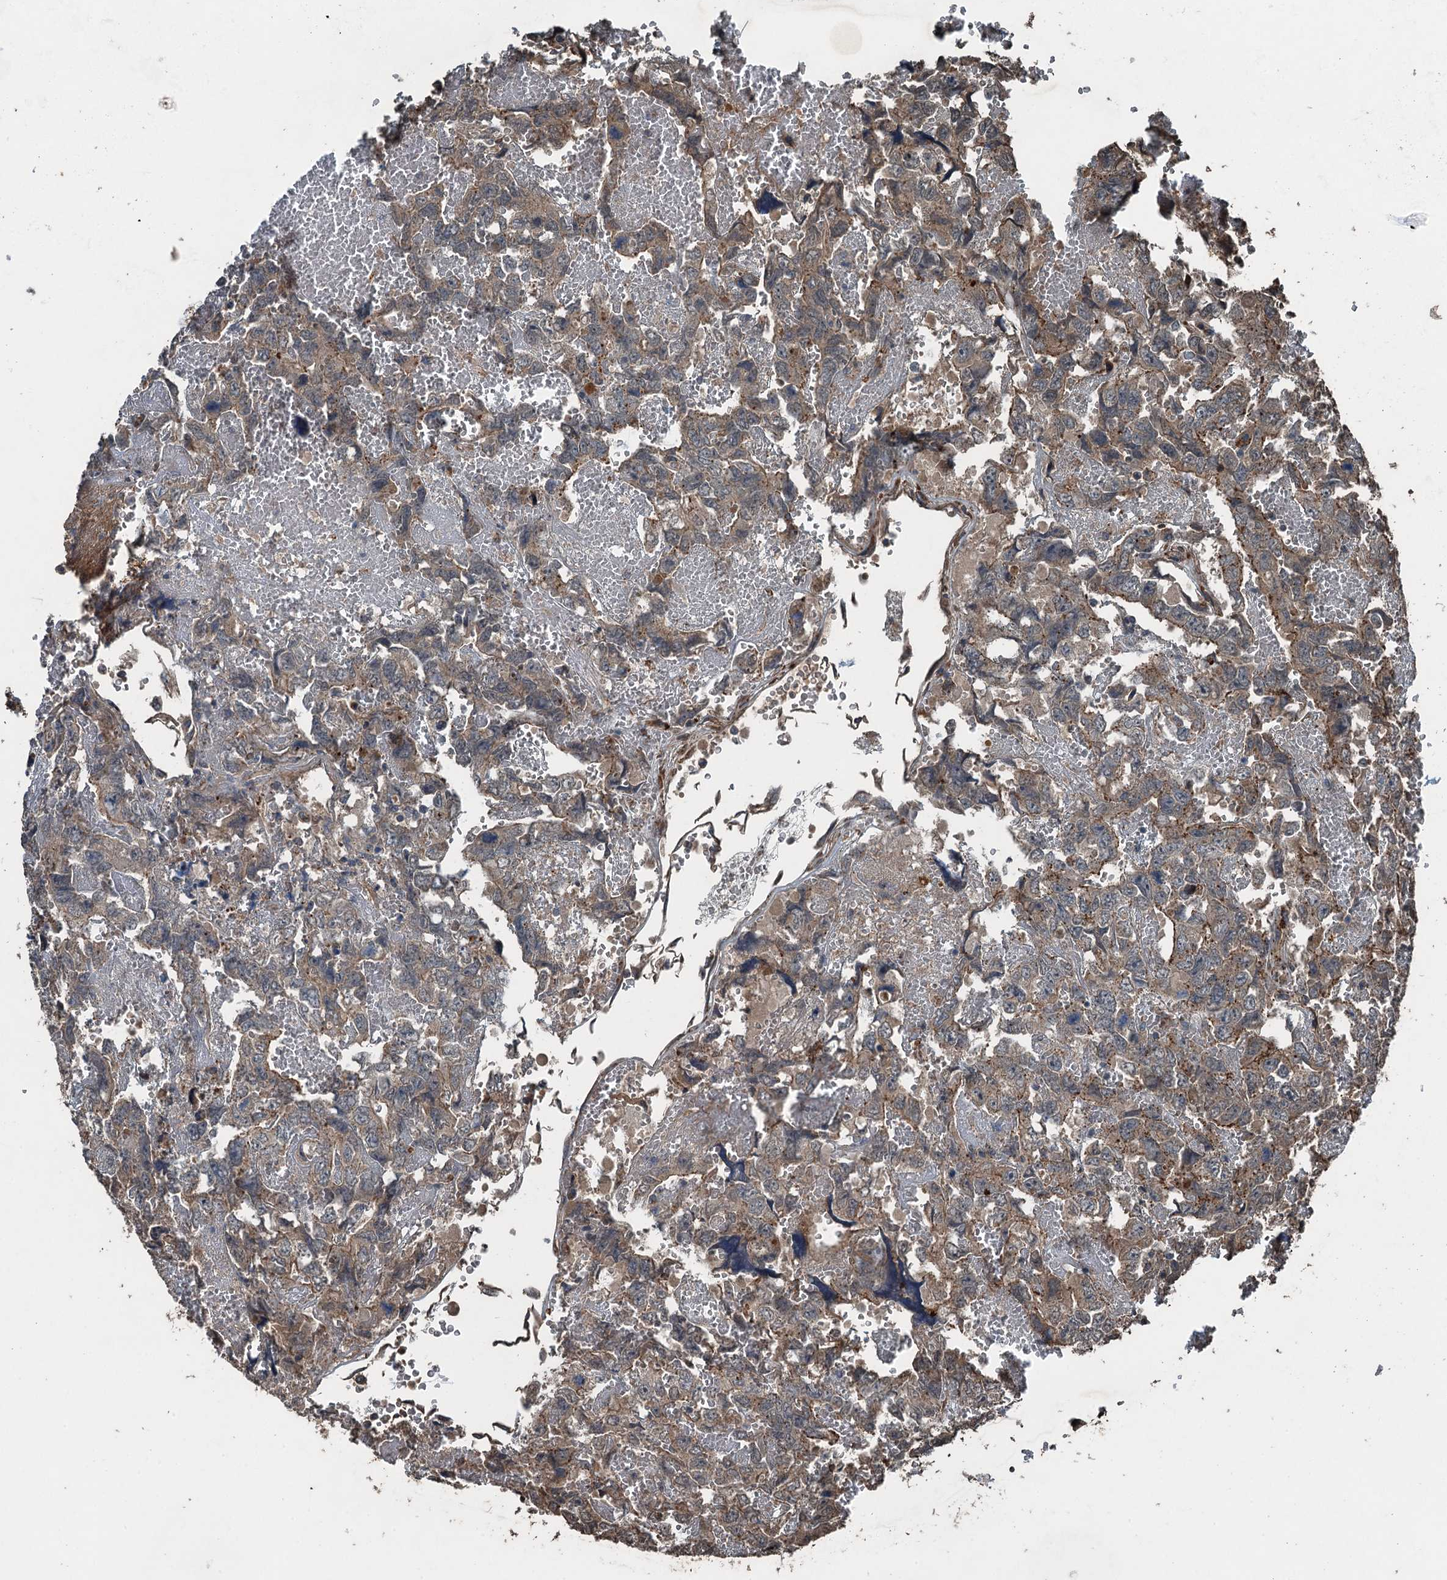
{"staining": {"intensity": "weak", "quantity": ">75%", "location": "cytoplasmic/membranous"}, "tissue": "testis cancer", "cell_type": "Tumor cells", "image_type": "cancer", "snomed": [{"axis": "morphology", "description": "Carcinoma, Embryonal, NOS"}, {"axis": "topography", "description": "Testis"}], "caption": "Testis cancer stained for a protein demonstrates weak cytoplasmic/membranous positivity in tumor cells.", "gene": "TCTN1", "patient": {"sex": "male", "age": 45}}